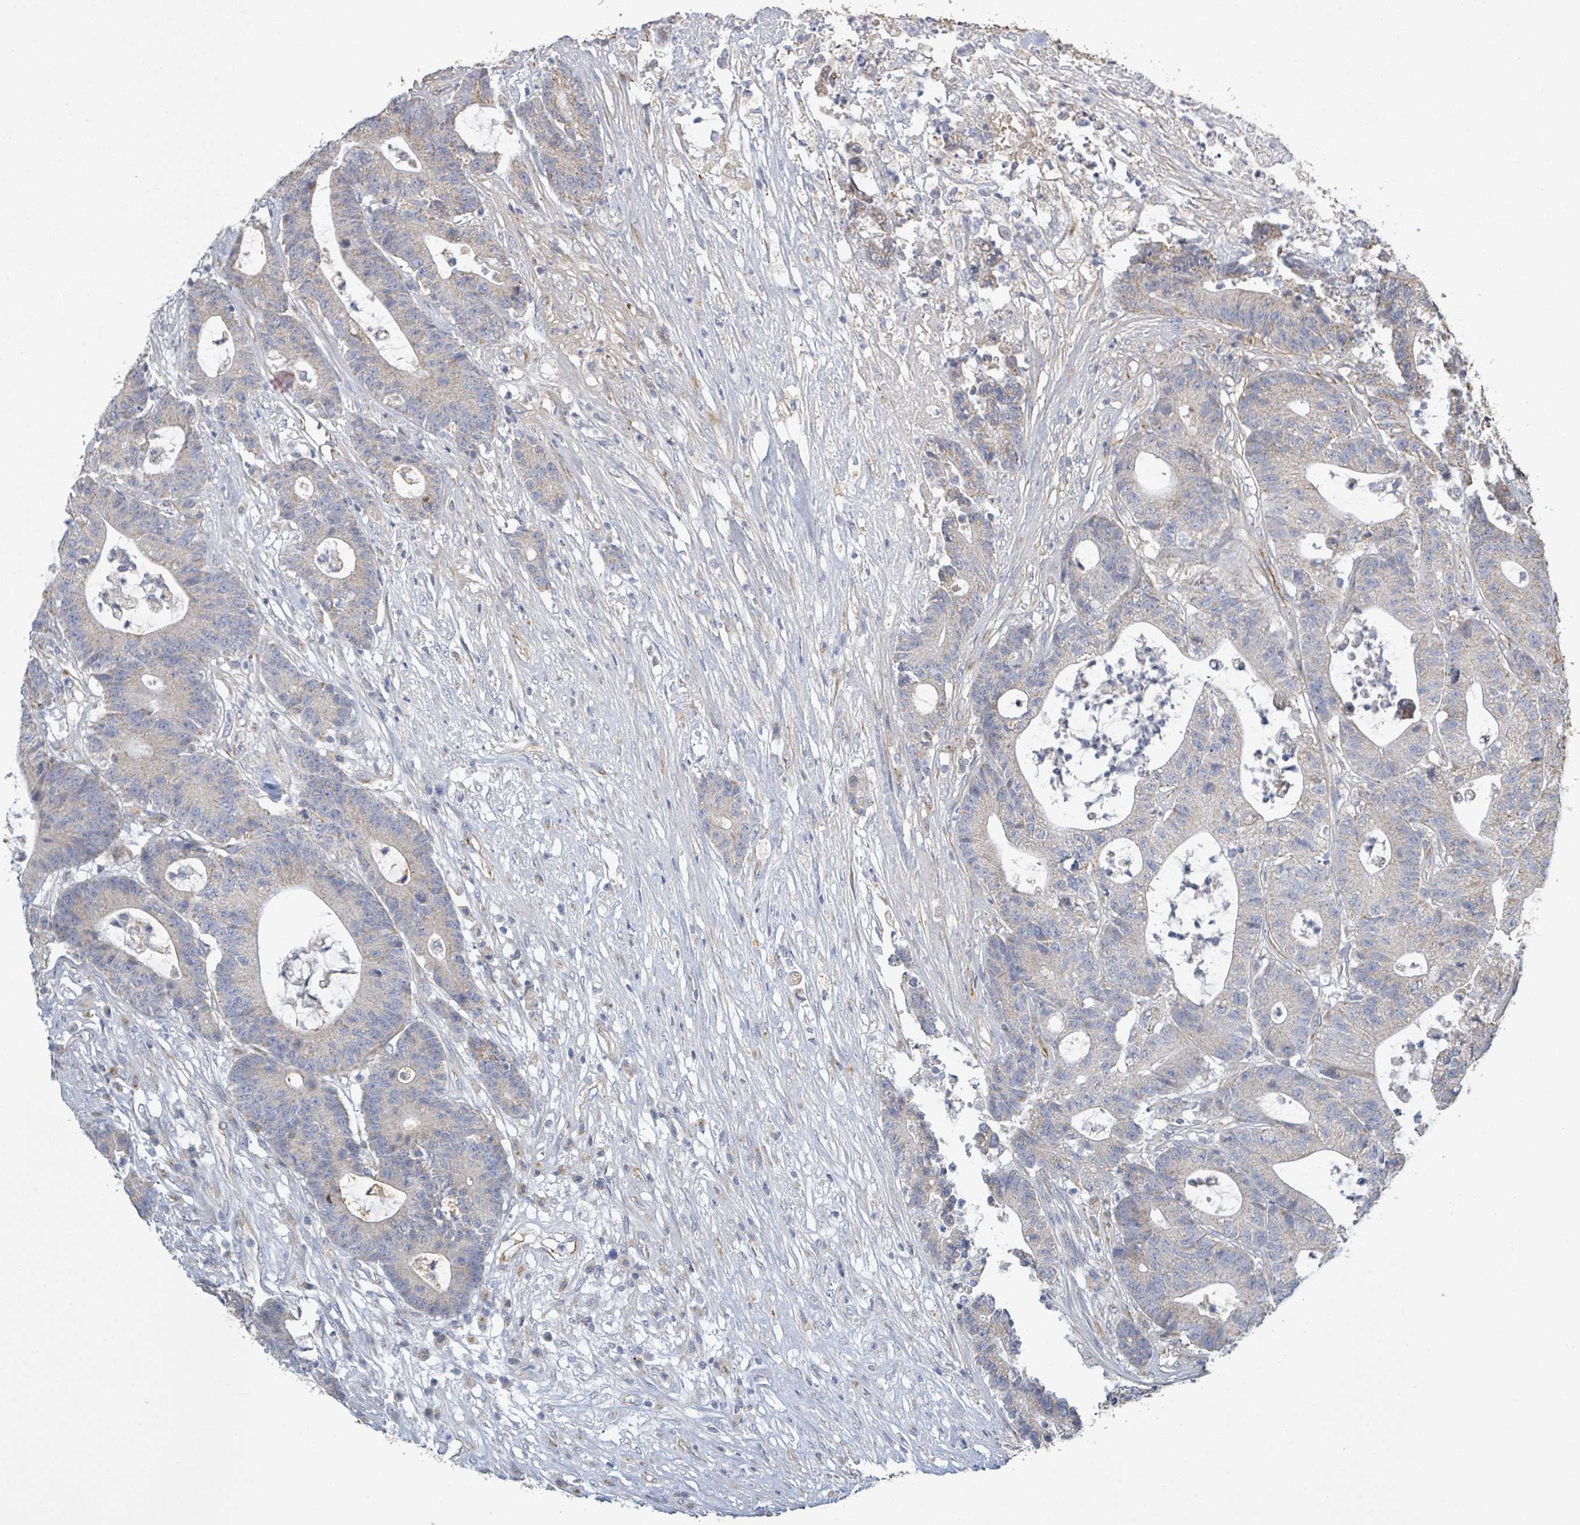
{"staining": {"intensity": "weak", "quantity": "<25%", "location": "cytoplasmic/membranous"}, "tissue": "colorectal cancer", "cell_type": "Tumor cells", "image_type": "cancer", "snomed": [{"axis": "morphology", "description": "Adenocarcinoma, NOS"}, {"axis": "topography", "description": "Colon"}], "caption": "High power microscopy histopathology image of an immunohistochemistry histopathology image of colorectal cancer, revealing no significant staining in tumor cells.", "gene": "ALG12", "patient": {"sex": "female", "age": 84}}